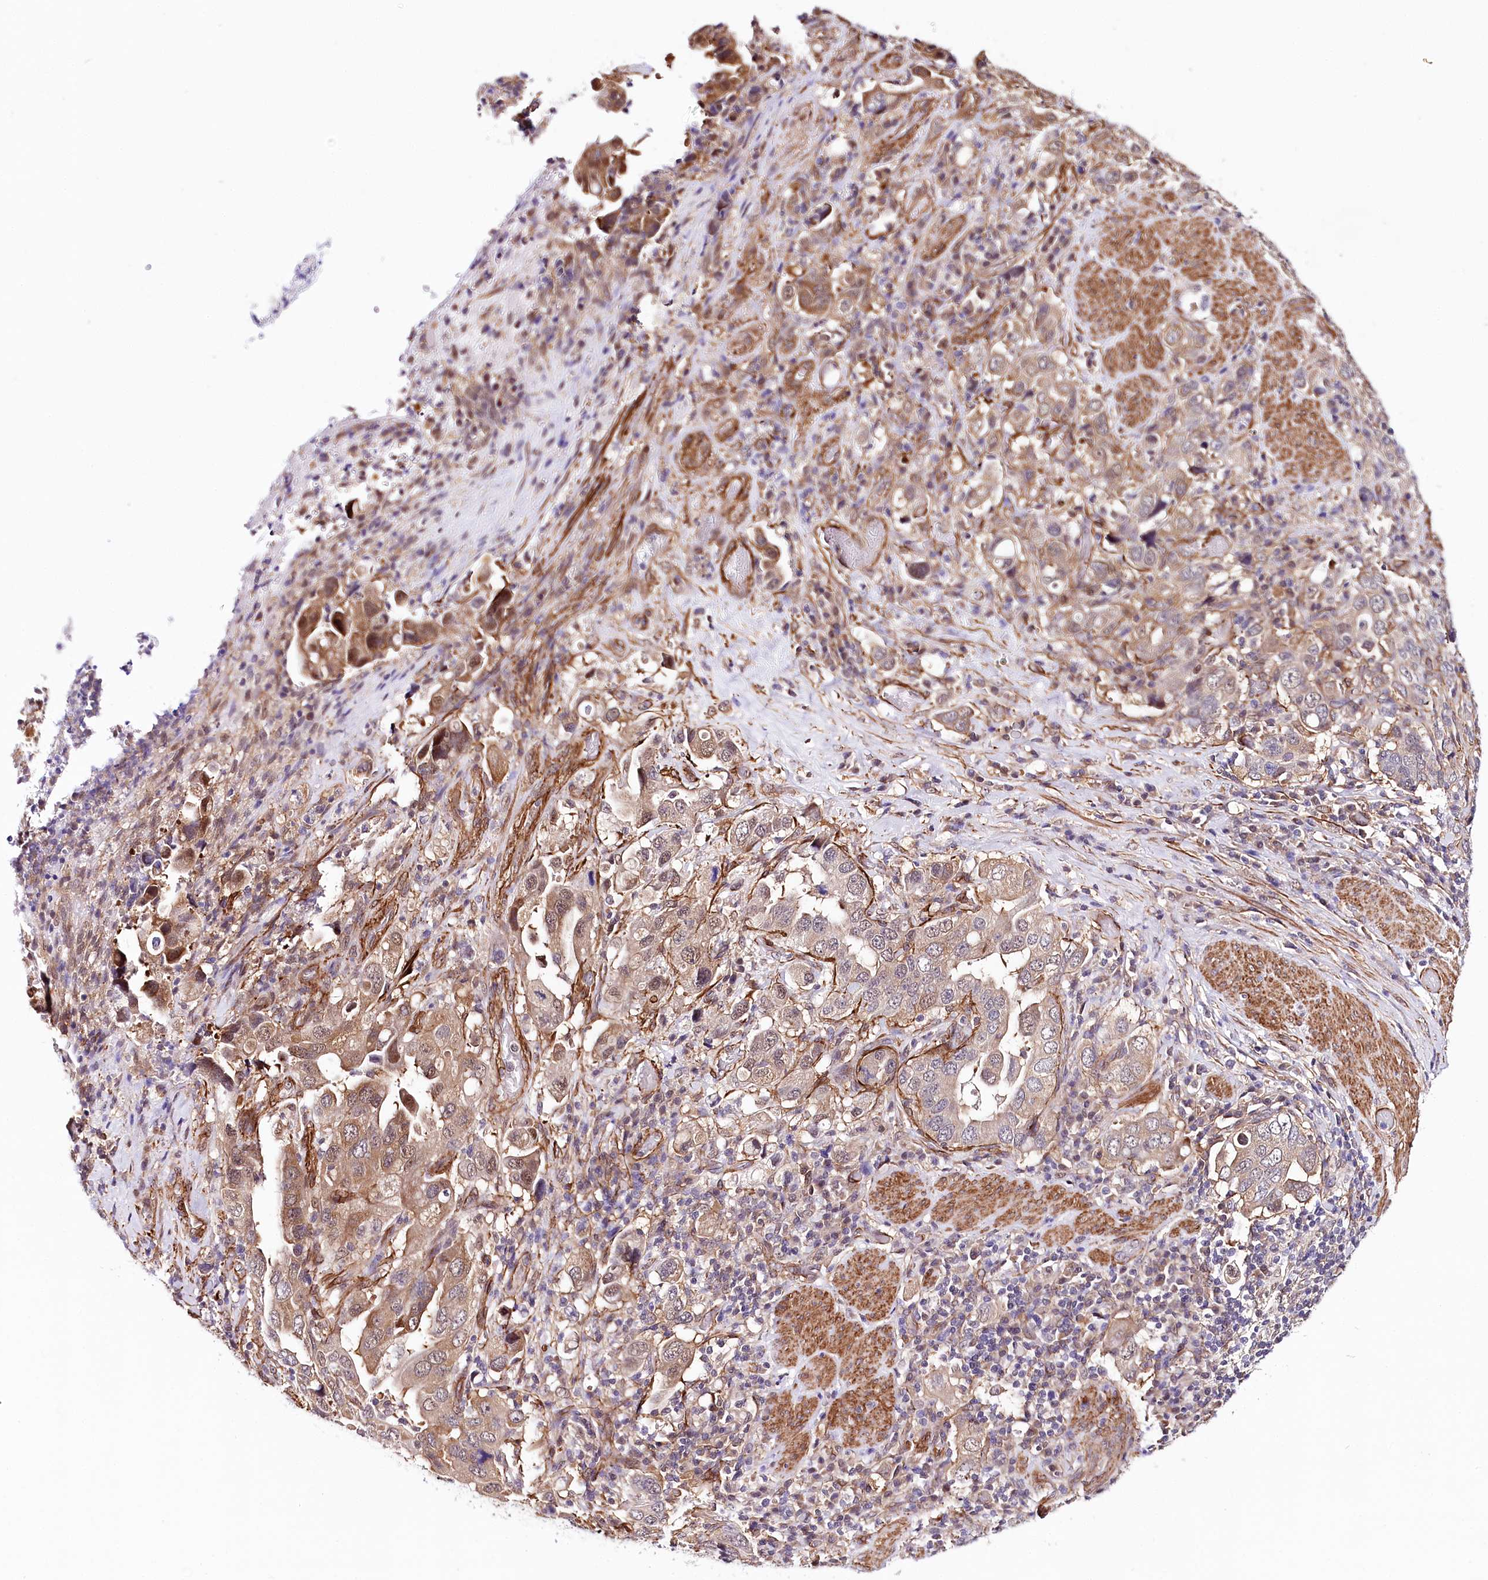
{"staining": {"intensity": "moderate", "quantity": "<25%", "location": "cytoplasmic/membranous,nuclear"}, "tissue": "stomach cancer", "cell_type": "Tumor cells", "image_type": "cancer", "snomed": [{"axis": "morphology", "description": "Adenocarcinoma, NOS"}, {"axis": "topography", "description": "Stomach, upper"}], "caption": "Stomach adenocarcinoma stained for a protein reveals moderate cytoplasmic/membranous and nuclear positivity in tumor cells.", "gene": "PPP2R5B", "patient": {"sex": "male", "age": 62}}